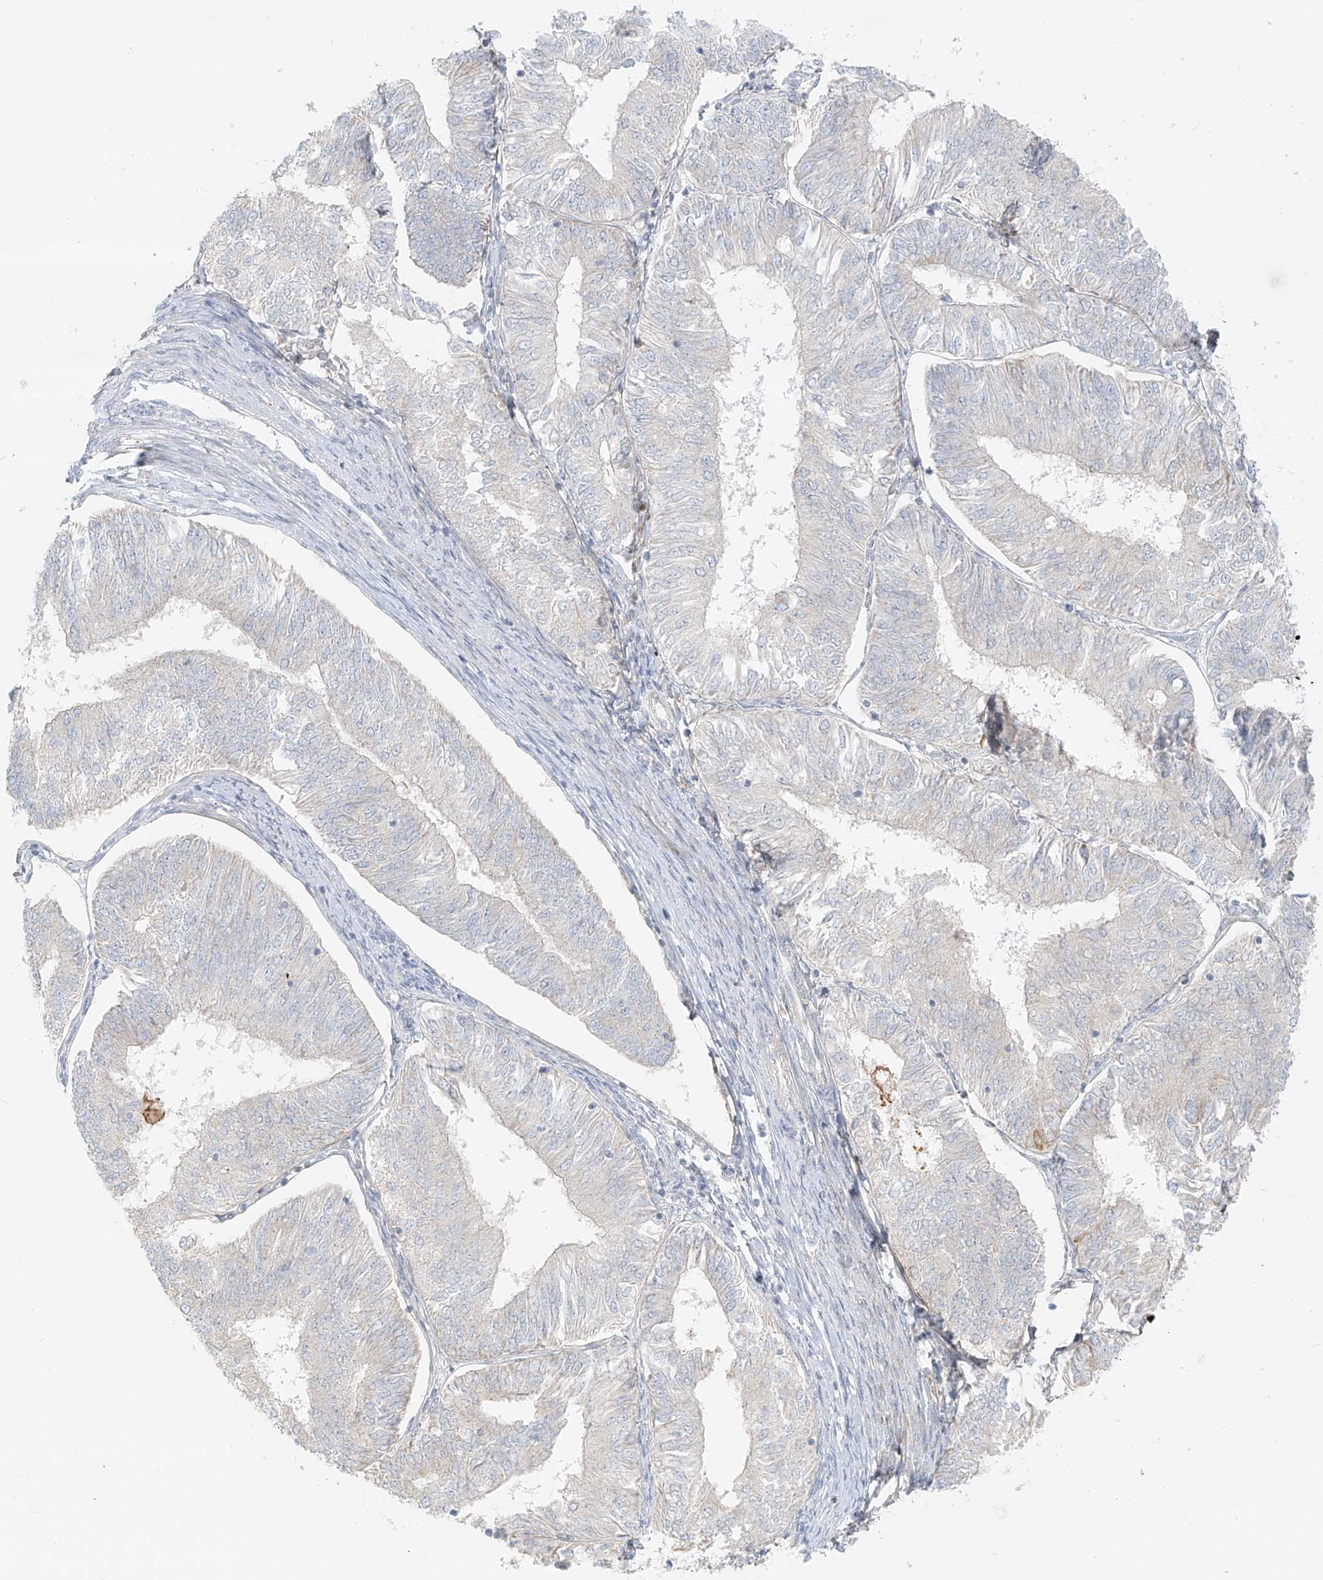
{"staining": {"intensity": "negative", "quantity": "none", "location": "none"}, "tissue": "endometrial cancer", "cell_type": "Tumor cells", "image_type": "cancer", "snomed": [{"axis": "morphology", "description": "Adenocarcinoma, NOS"}, {"axis": "topography", "description": "Endometrium"}], "caption": "The immunohistochemistry micrograph has no significant staining in tumor cells of endometrial cancer (adenocarcinoma) tissue.", "gene": "UST", "patient": {"sex": "female", "age": 58}}